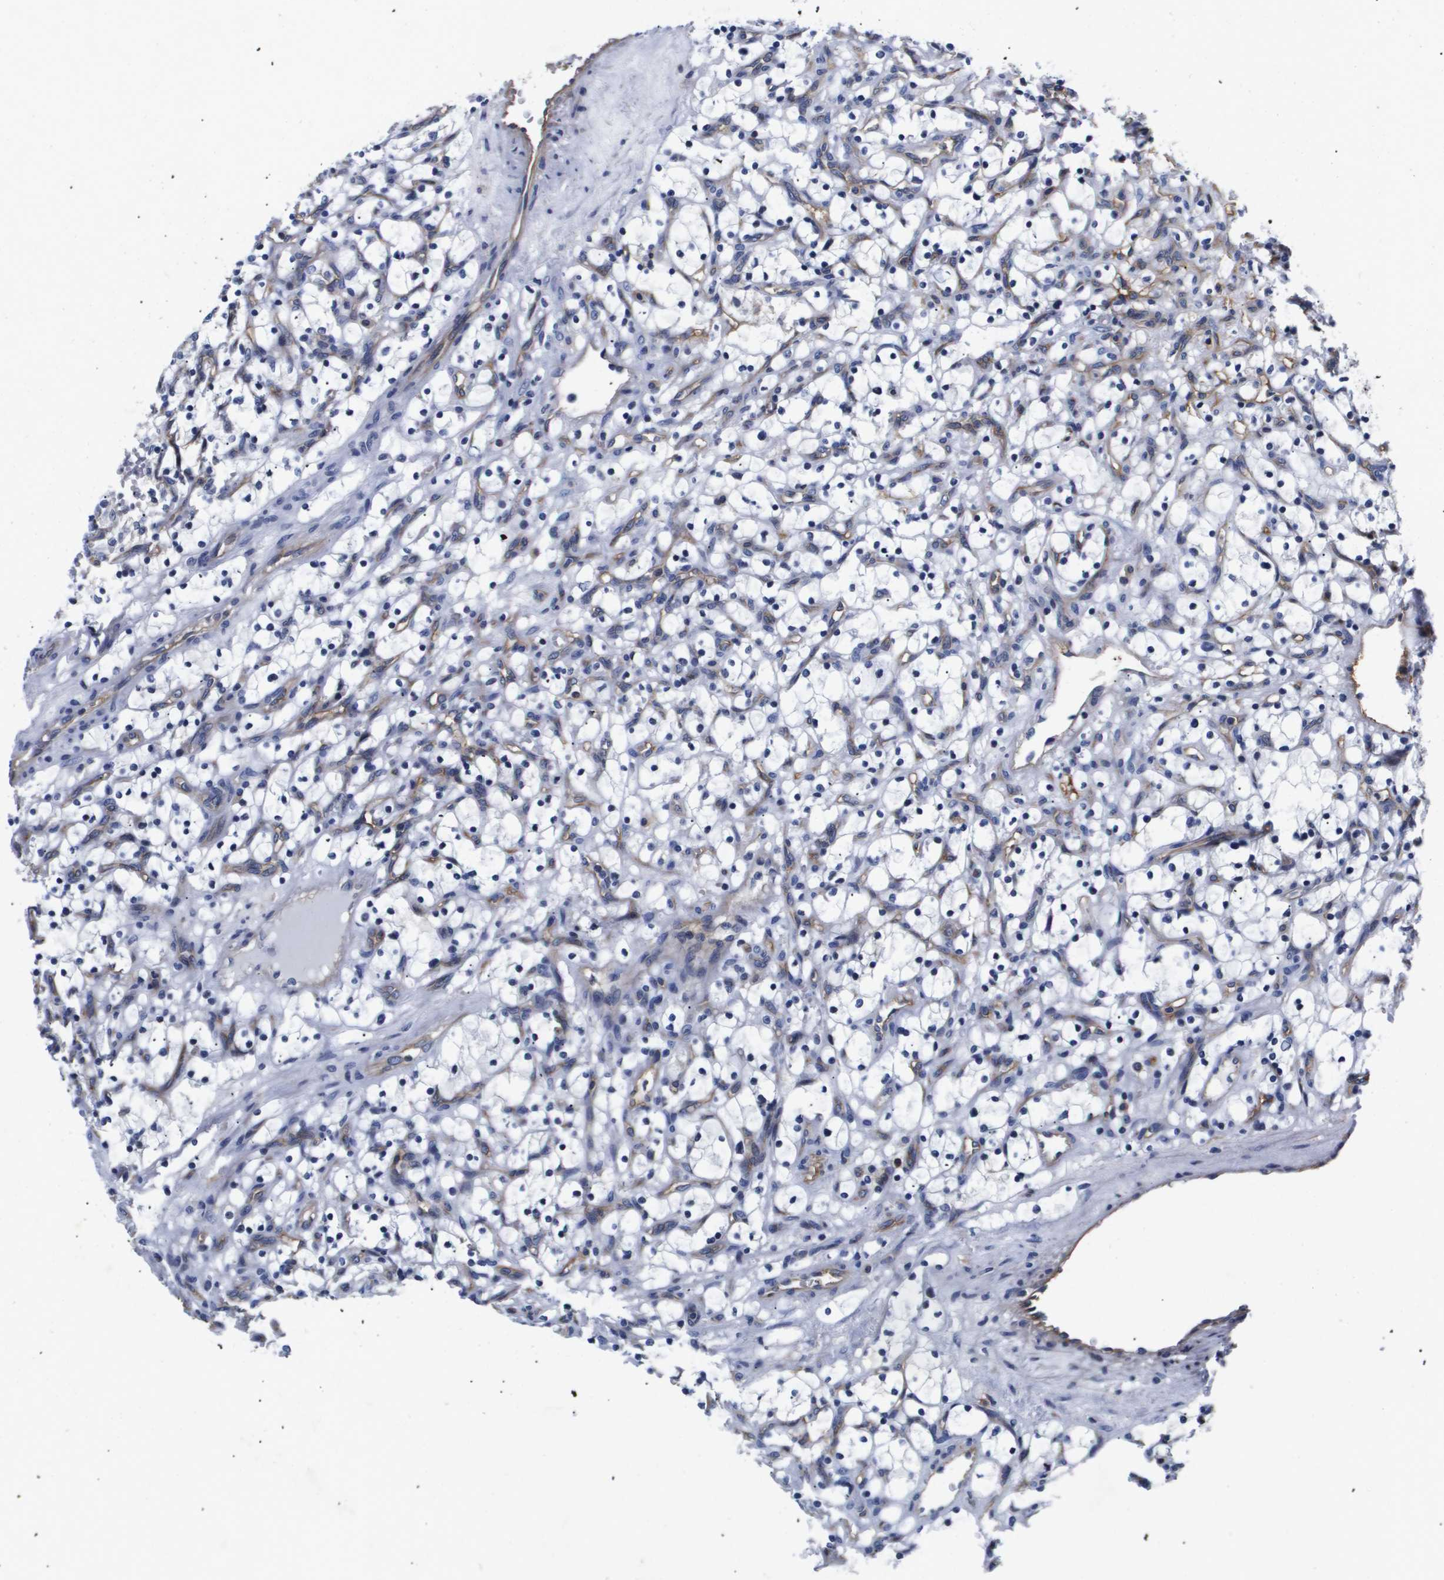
{"staining": {"intensity": "weak", "quantity": "25%-75%", "location": "cytoplasmic/membranous"}, "tissue": "renal cancer", "cell_type": "Tumor cells", "image_type": "cancer", "snomed": [{"axis": "morphology", "description": "Adenocarcinoma, NOS"}, {"axis": "topography", "description": "Kidney"}], "caption": "Immunohistochemical staining of renal adenocarcinoma demonstrates low levels of weak cytoplasmic/membranous protein expression in about 25%-75% of tumor cells.", "gene": "SHD", "patient": {"sex": "female", "age": 69}}